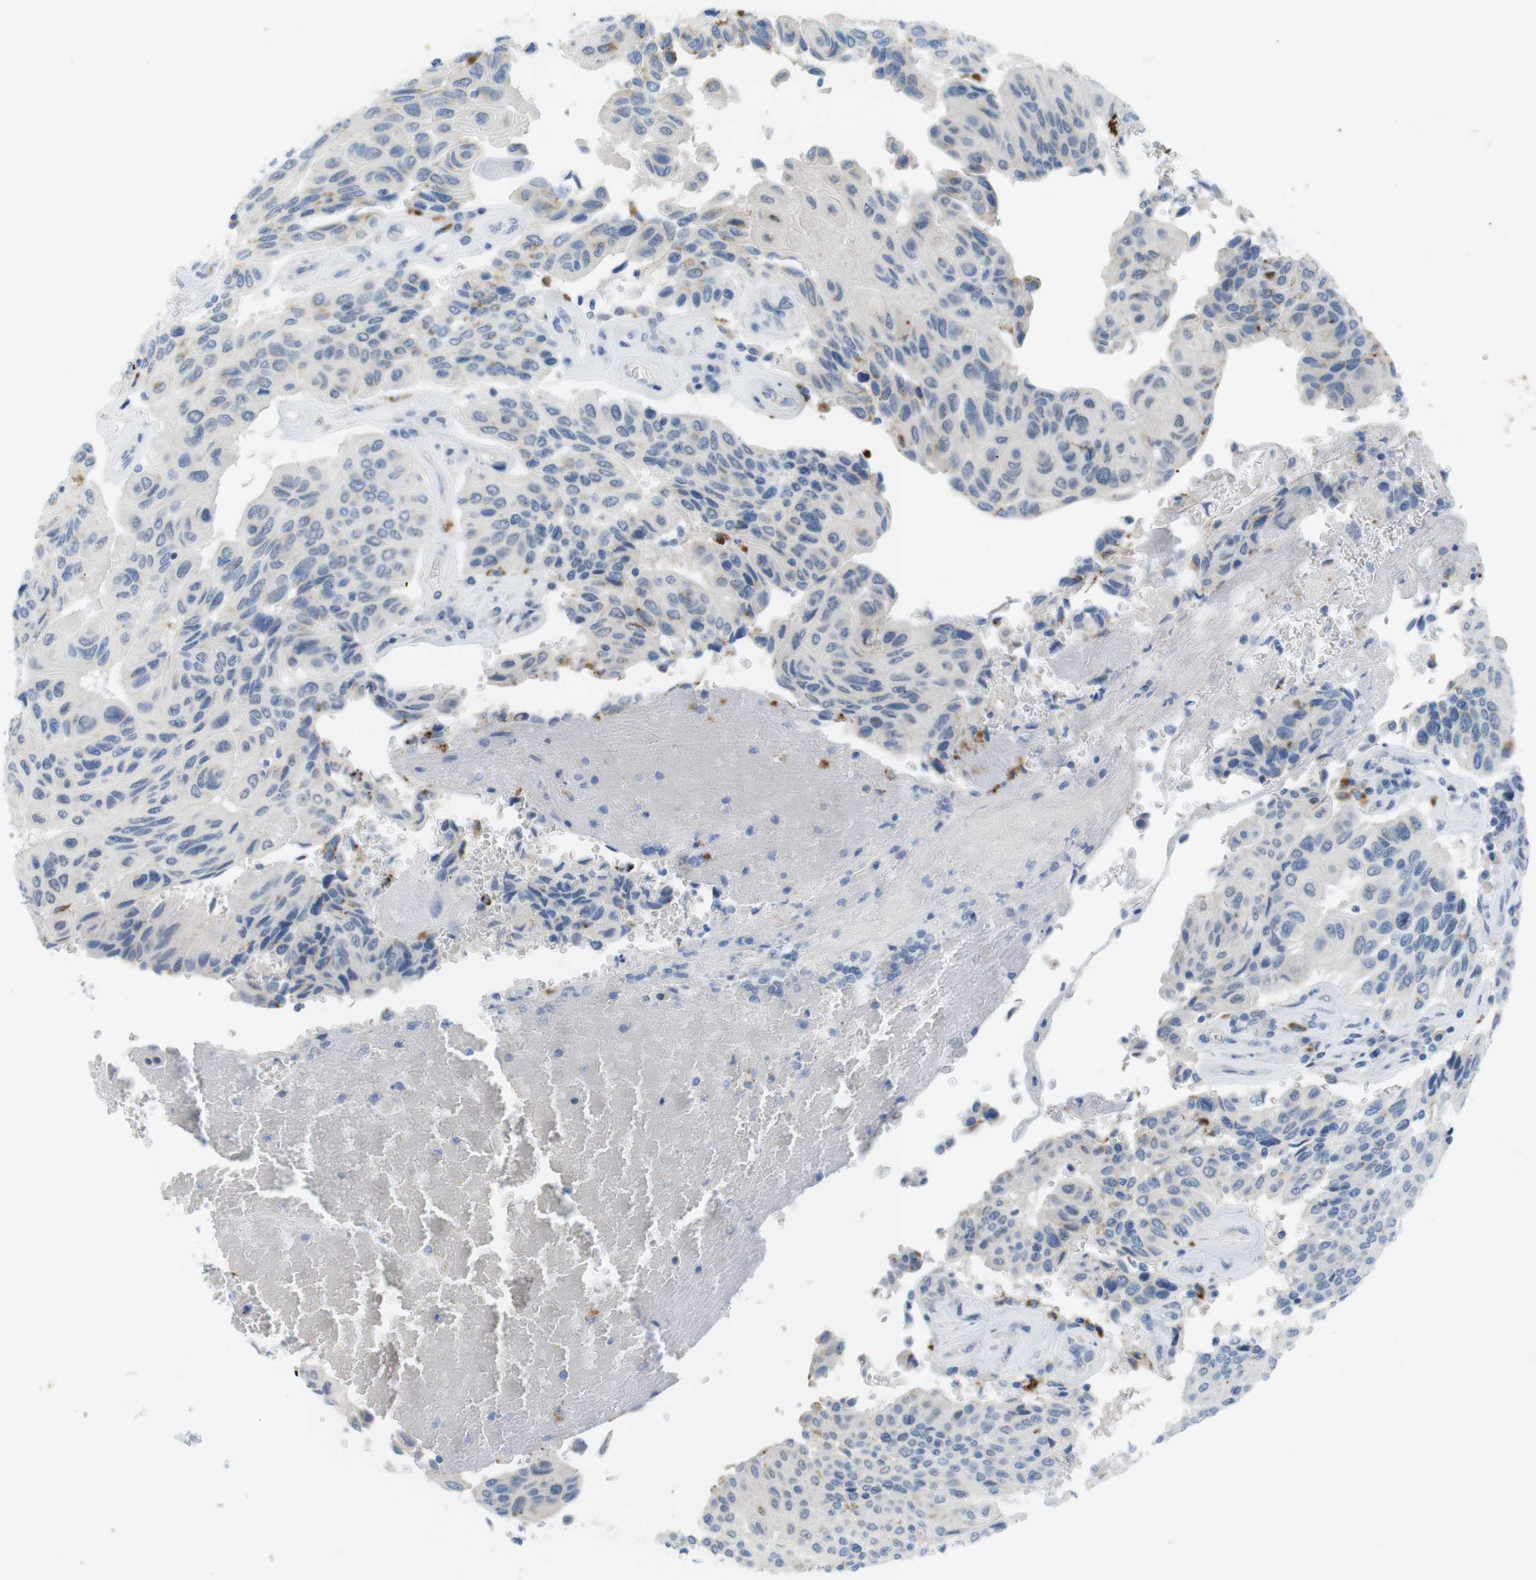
{"staining": {"intensity": "negative", "quantity": "none", "location": "none"}, "tissue": "urothelial cancer", "cell_type": "Tumor cells", "image_type": "cancer", "snomed": [{"axis": "morphology", "description": "Urothelial carcinoma, High grade"}, {"axis": "topography", "description": "Urinary bladder"}], "caption": "A high-resolution micrograph shows immunohistochemistry (IHC) staining of urothelial carcinoma (high-grade), which displays no significant staining in tumor cells.", "gene": "YIPF1", "patient": {"sex": "male", "age": 66}}